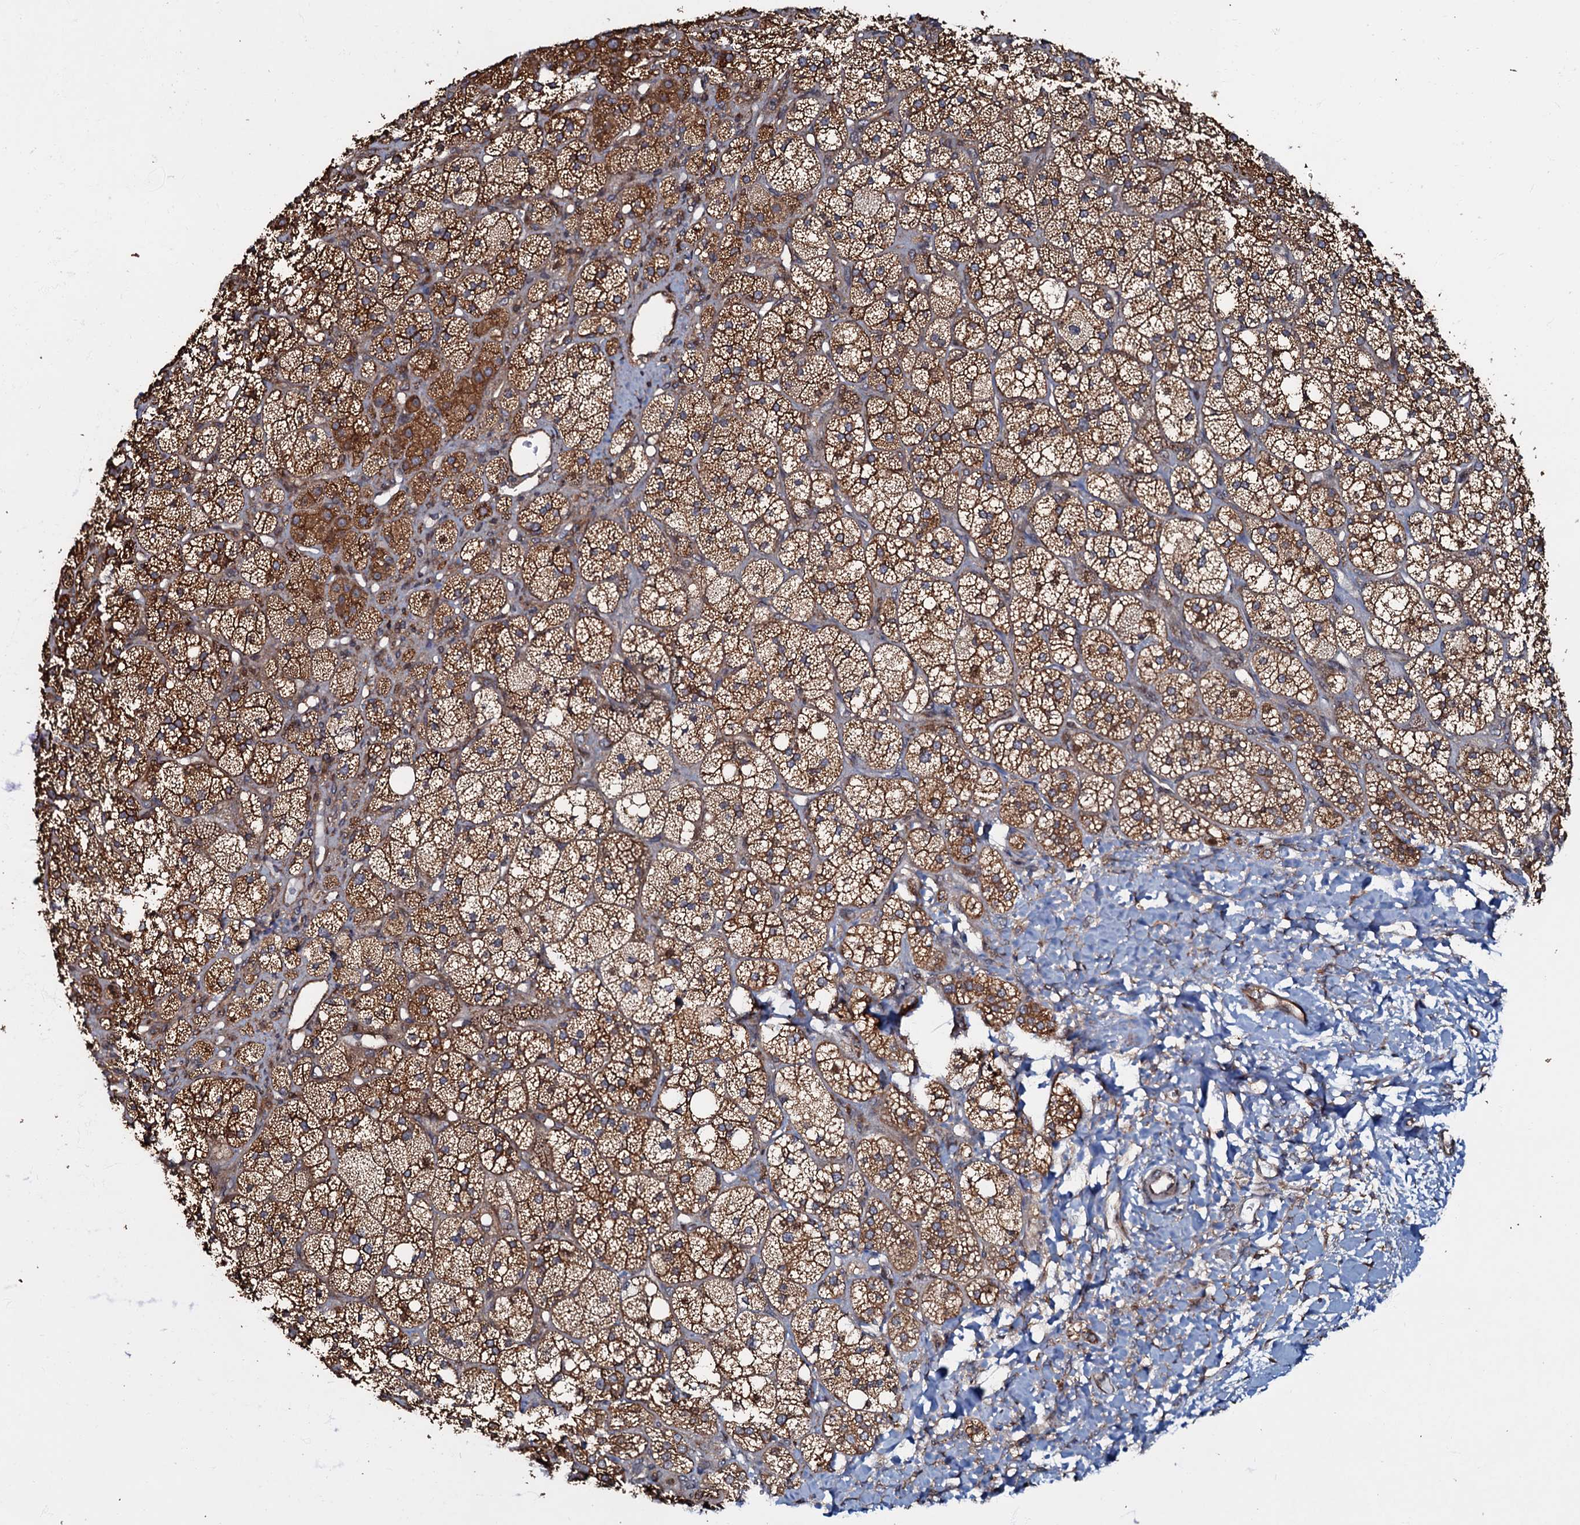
{"staining": {"intensity": "strong", "quantity": ">75%", "location": "cytoplasmic/membranous"}, "tissue": "adrenal gland", "cell_type": "Glandular cells", "image_type": "normal", "snomed": [{"axis": "morphology", "description": "Normal tissue, NOS"}, {"axis": "topography", "description": "Adrenal gland"}], "caption": "This micrograph demonstrates immunohistochemistry staining of benign adrenal gland, with high strong cytoplasmic/membranous staining in about >75% of glandular cells.", "gene": "OSBP", "patient": {"sex": "male", "age": 61}}